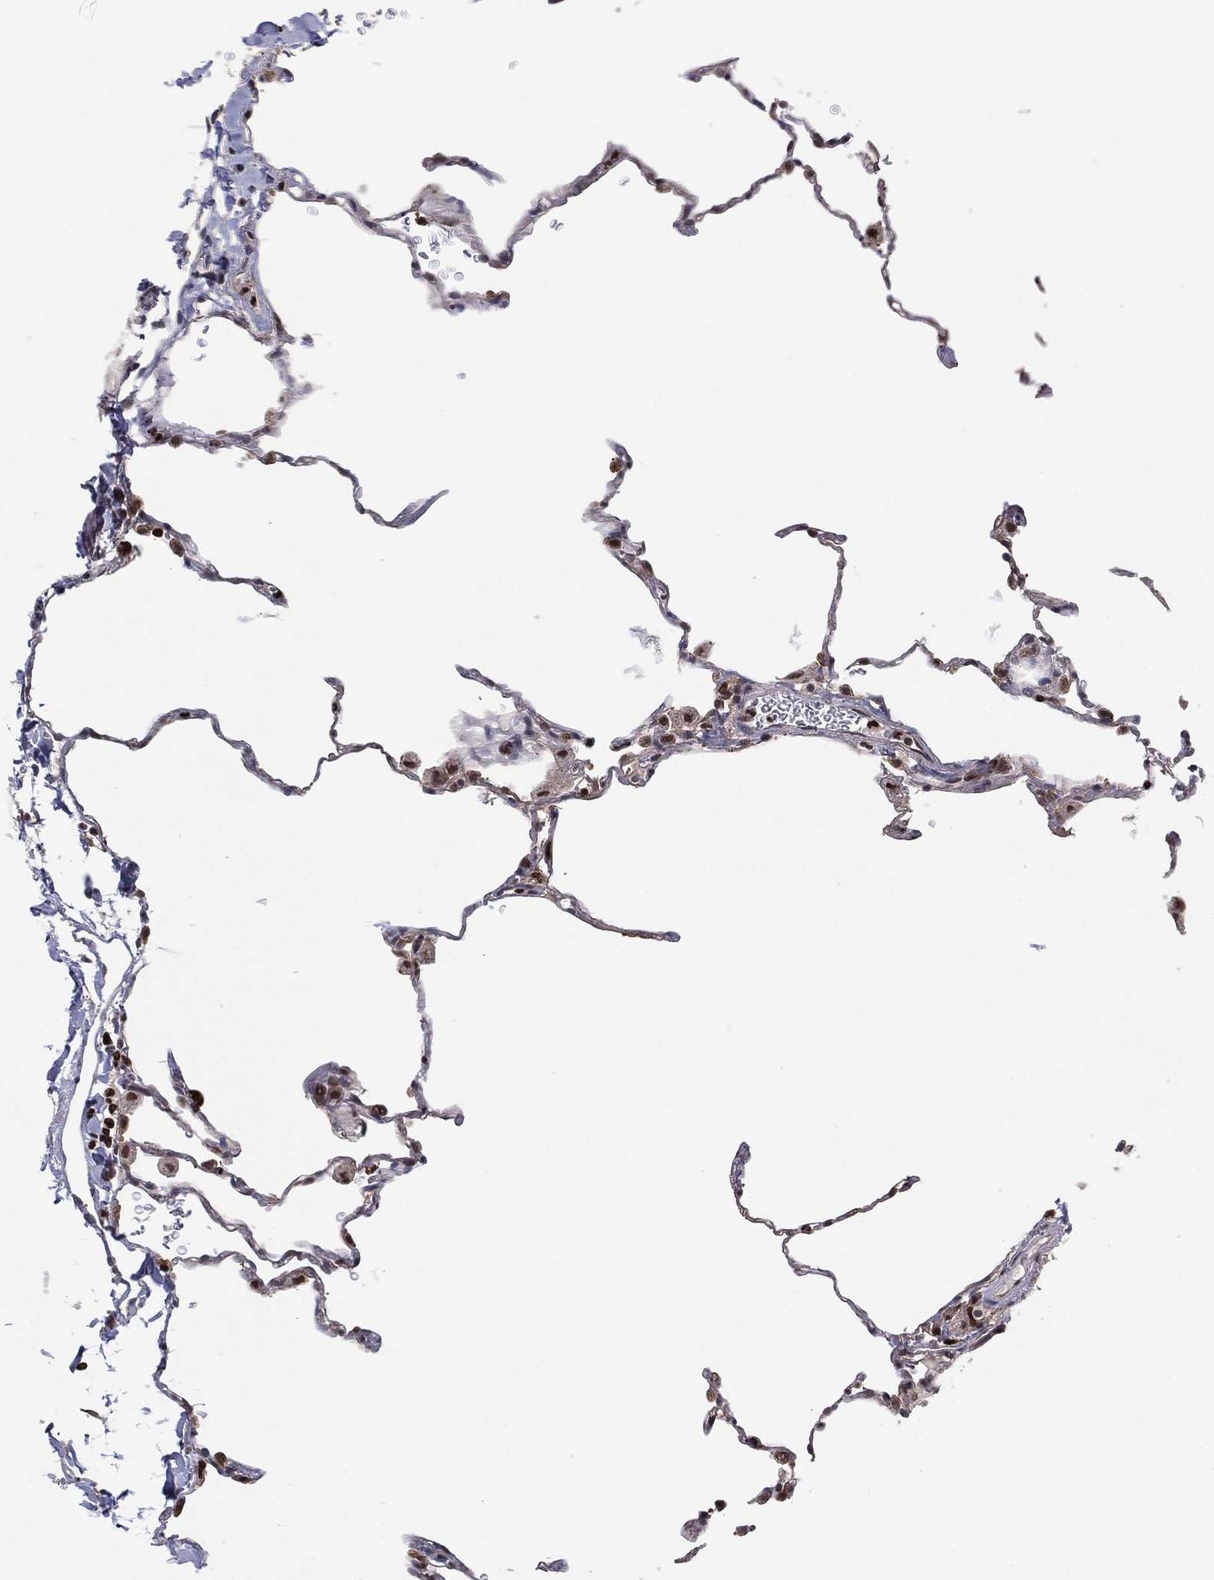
{"staining": {"intensity": "strong", "quantity": "25%-75%", "location": "nuclear"}, "tissue": "lung", "cell_type": "Alveolar cells", "image_type": "normal", "snomed": [{"axis": "morphology", "description": "Normal tissue, NOS"}, {"axis": "morphology", "description": "Adenocarcinoma, metastatic, NOS"}, {"axis": "topography", "description": "Lung"}], "caption": "Immunohistochemistry (IHC) image of normal lung: human lung stained using immunohistochemistry shows high levels of strong protein expression localized specifically in the nuclear of alveolar cells, appearing as a nuclear brown color.", "gene": "PSMA1", "patient": {"sex": "male", "age": 45}}